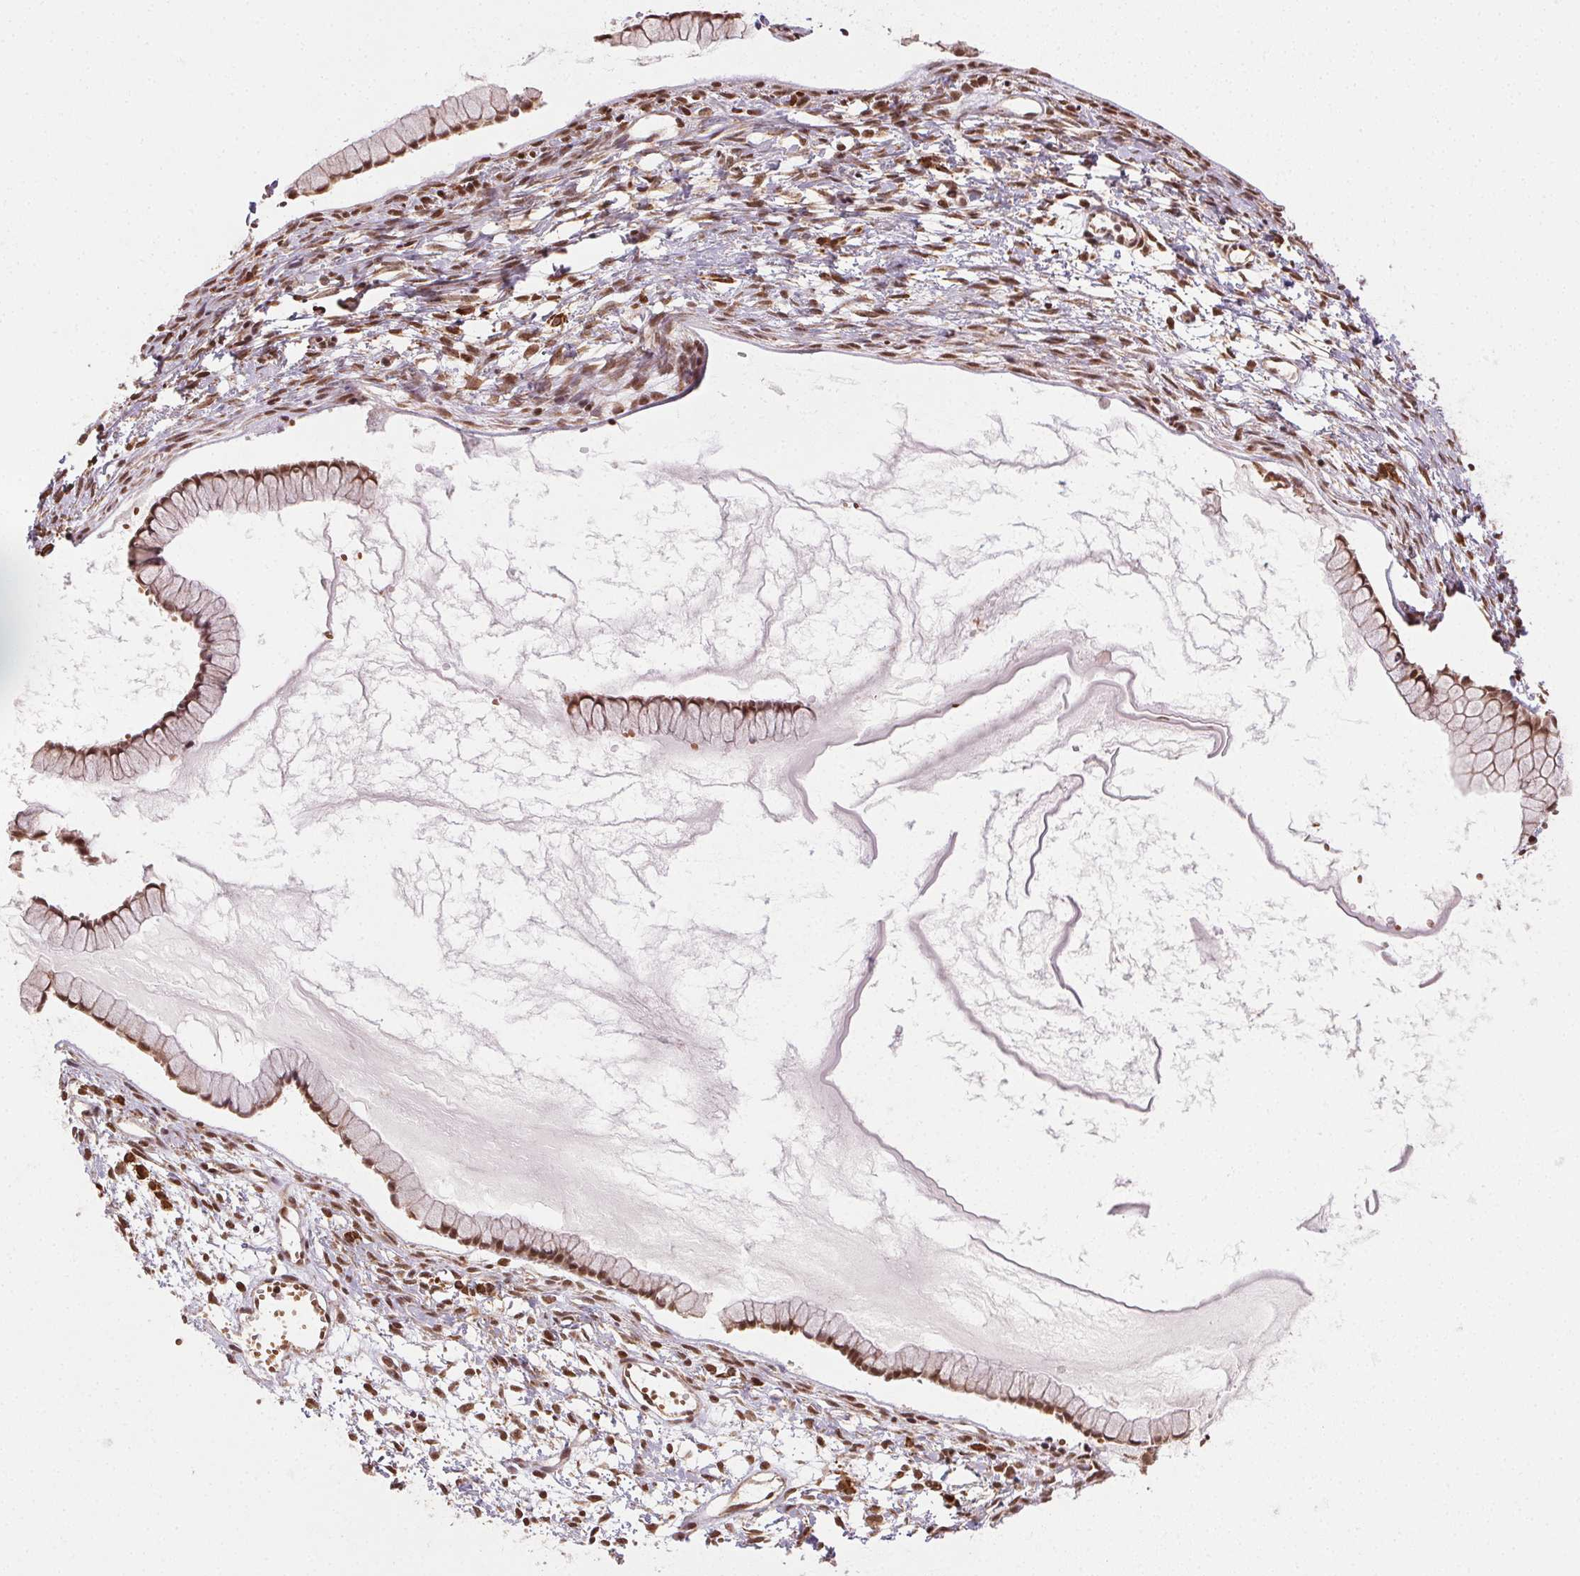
{"staining": {"intensity": "moderate", "quantity": ">75%", "location": "cytoplasmic/membranous,nuclear"}, "tissue": "ovarian cancer", "cell_type": "Tumor cells", "image_type": "cancer", "snomed": [{"axis": "morphology", "description": "Cystadenocarcinoma, mucinous, NOS"}, {"axis": "topography", "description": "Ovary"}], "caption": "Brown immunohistochemical staining in ovarian cancer exhibits moderate cytoplasmic/membranous and nuclear staining in approximately >75% of tumor cells.", "gene": "TREML4", "patient": {"sex": "female", "age": 41}}